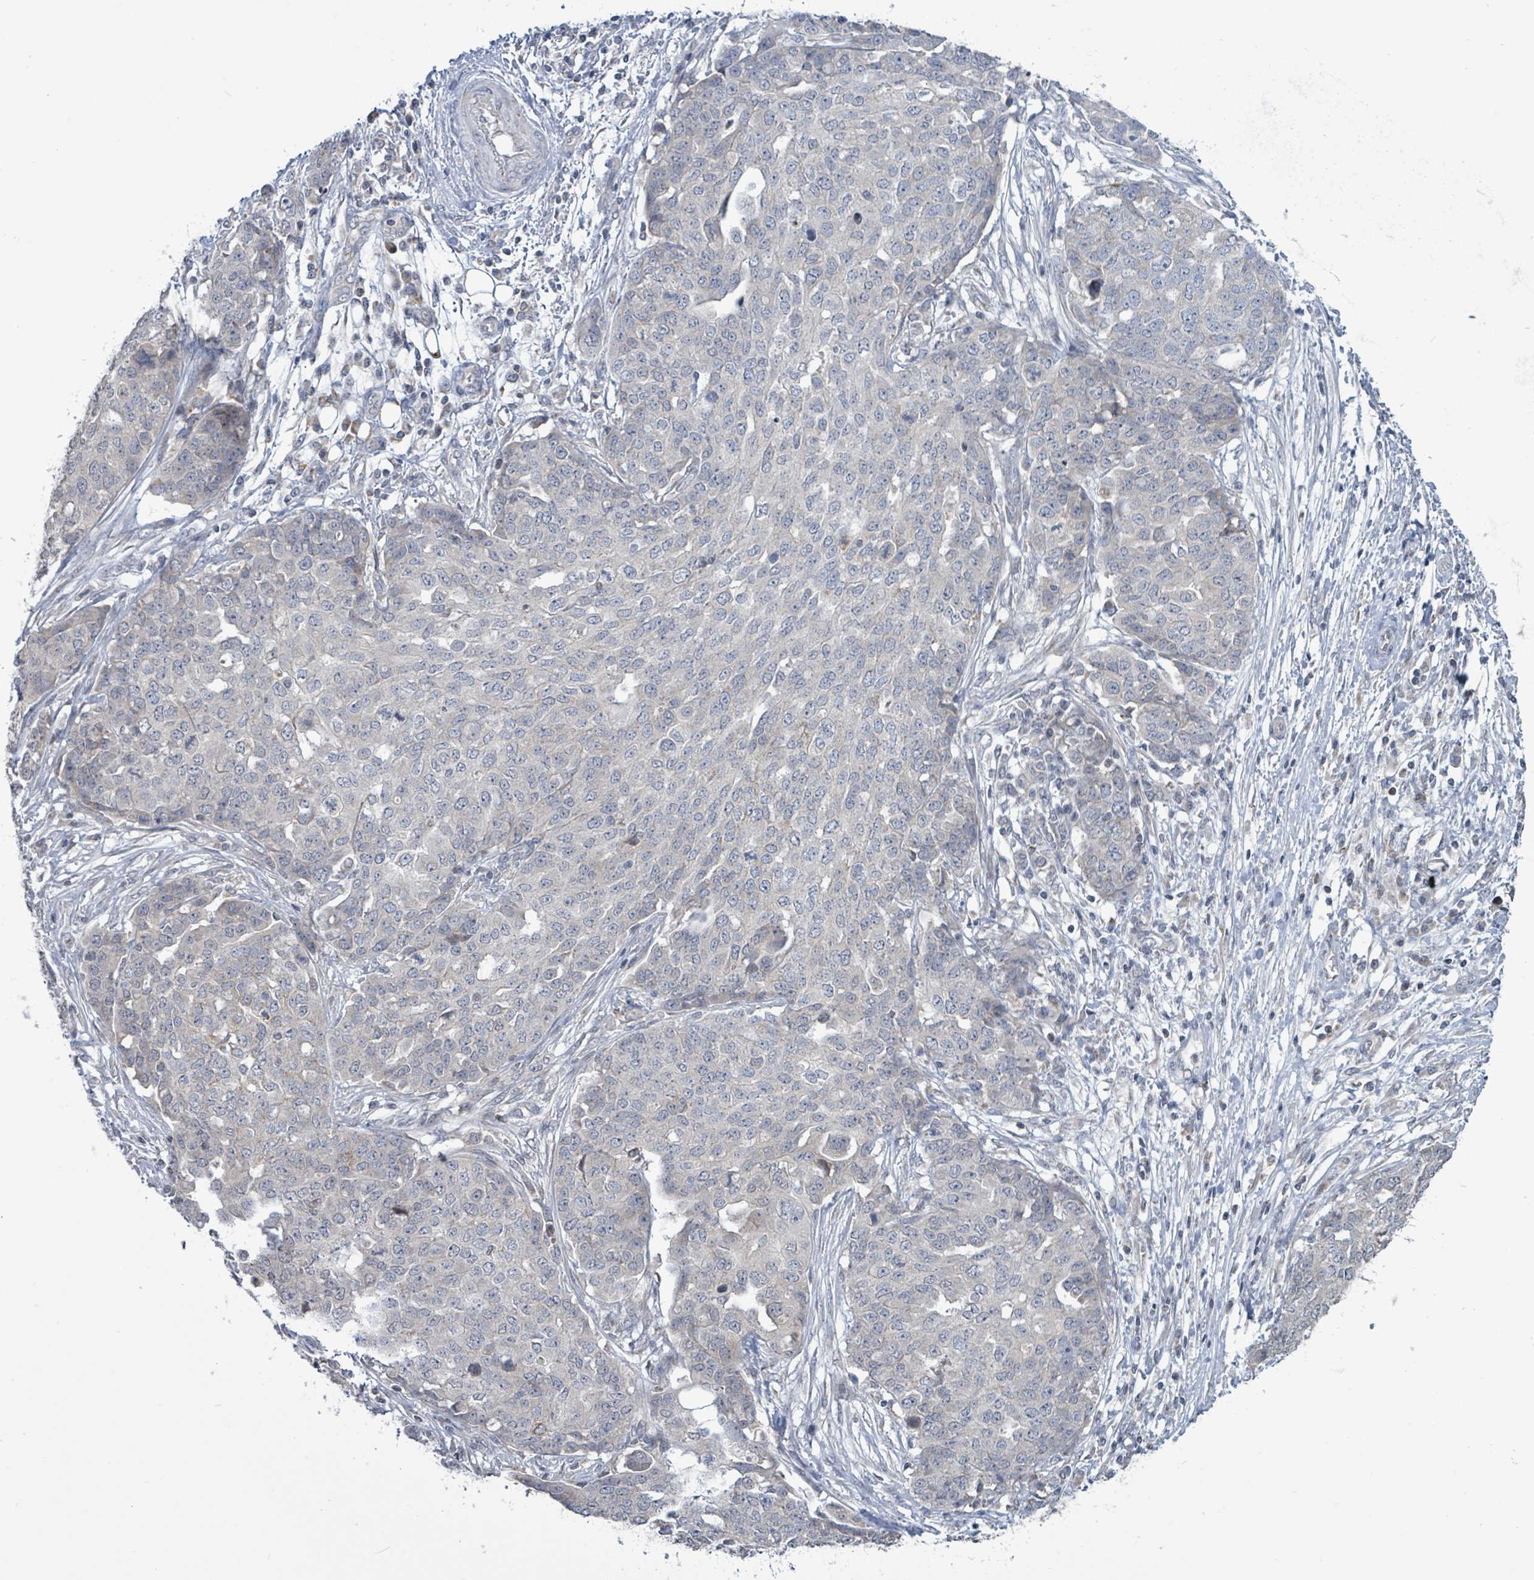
{"staining": {"intensity": "negative", "quantity": "none", "location": "none"}, "tissue": "ovarian cancer", "cell_type": "Tumor cells", "image_type": "cancer", "snomed": [{"axis": "morphology", "description": "Cystadenocarcinoma, serous, NOS"}, {"axis": "topography", "description": "Soft tissue"}, {"axis": "topography", "description": "Ovary"}], "caption": "High power microscopy micrograph of an immunohistochemistry histopathology image of ovarian cancer, revealing no significant staining in tumor cells.", "gene": "COQ10B", "patient": {"sex": "female", "age": 57}}